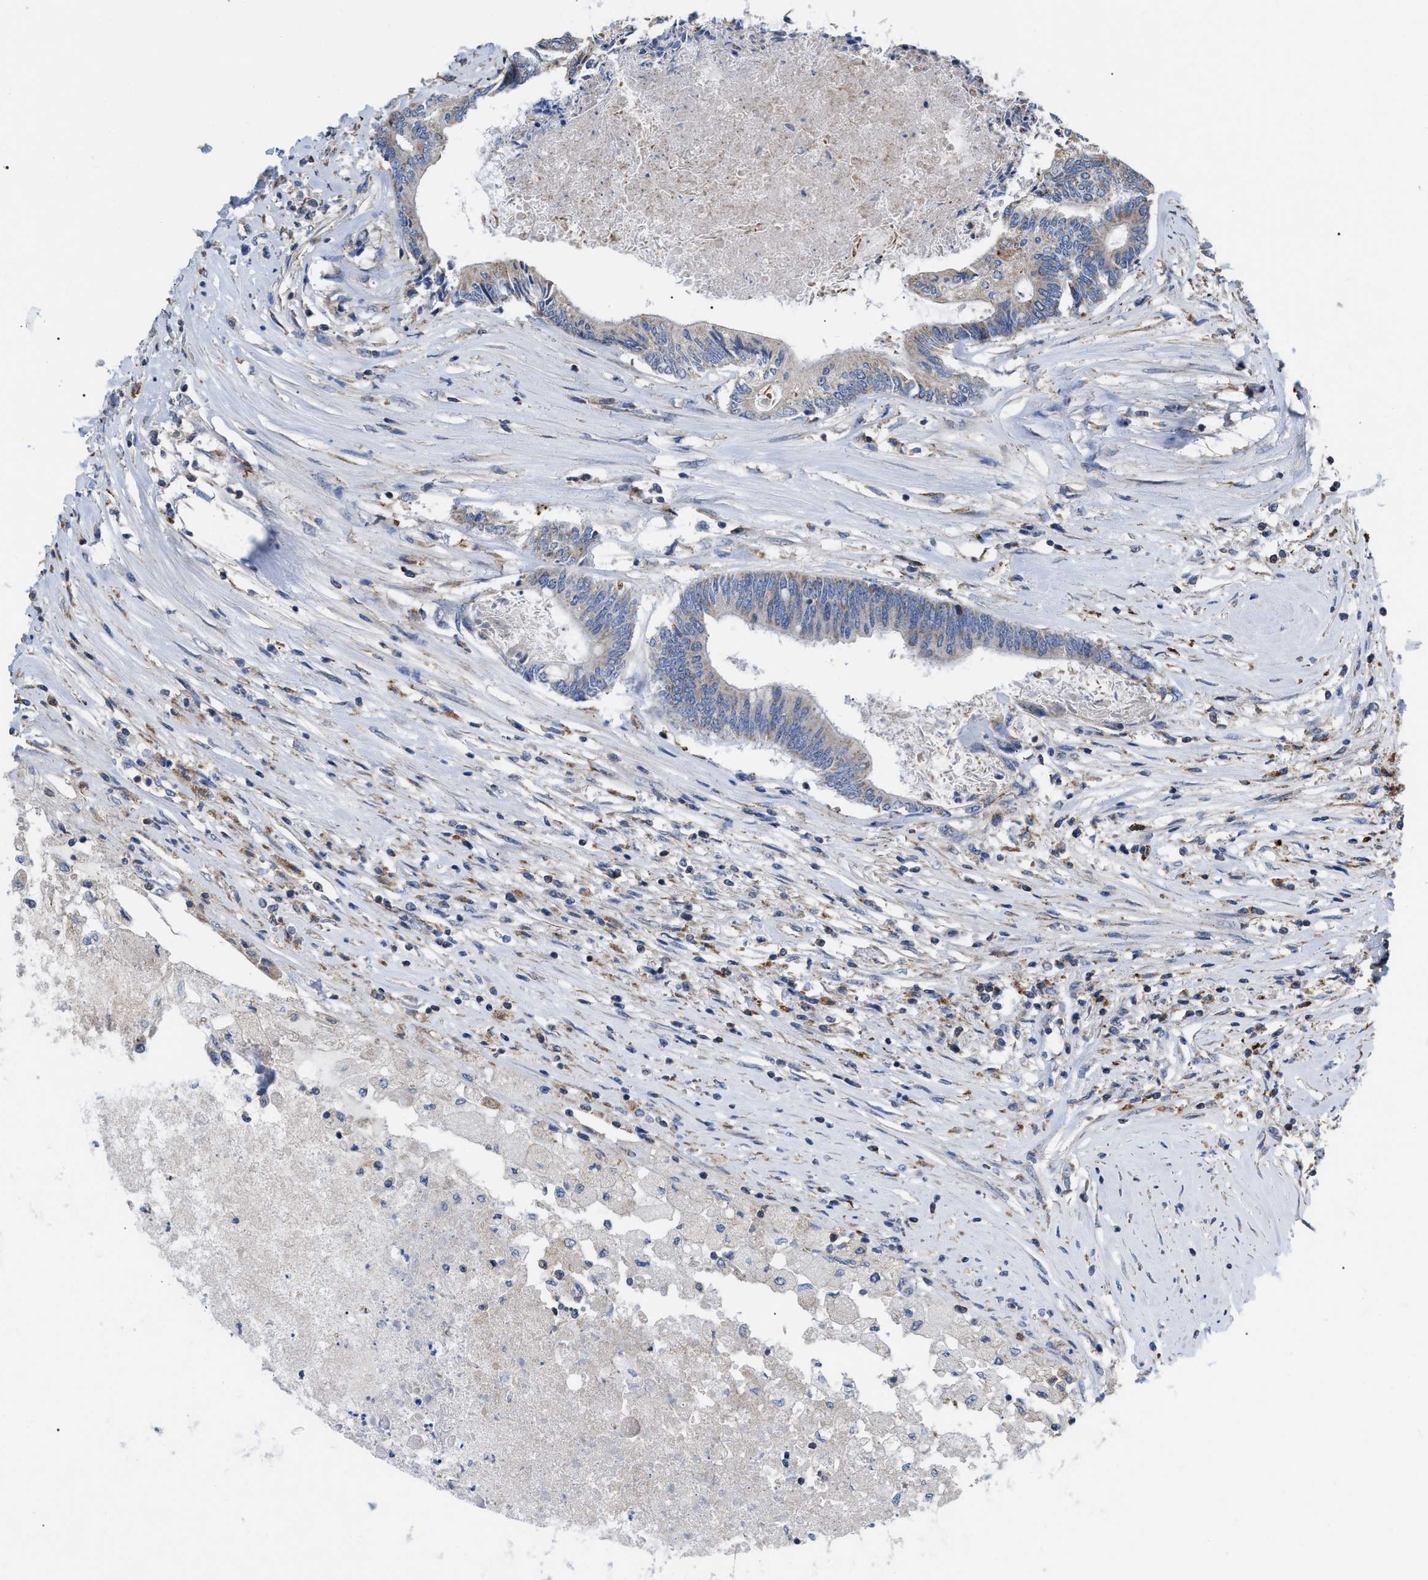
{"staining": {"intensity": "weak", "quantity": "25%-75%", "location": "cytoplasmic/membranous"}, "tissue": "colorectal cancer", "cell_type": "Tumor cells", "image_type": "cancer", "snomed": [{"axis": "morphology", "description": "Adenocarcinoma, NOS"}, {"axis": "topography", "description": "Rectum"}], "caption": "IHC micrograph of neoplastic tissue: human colorectal cancer (adenocarcinoma) stained using immunohistochemistry (IHC) demonstrates low levels of weak protein expression localized specifically in the cytoplasmic/membranous of tumor cells, appearing as a cytoplasmic/membranous brown color.", "gene": "FAM171A2", "patient": {"sex": "male", "age": 63}}